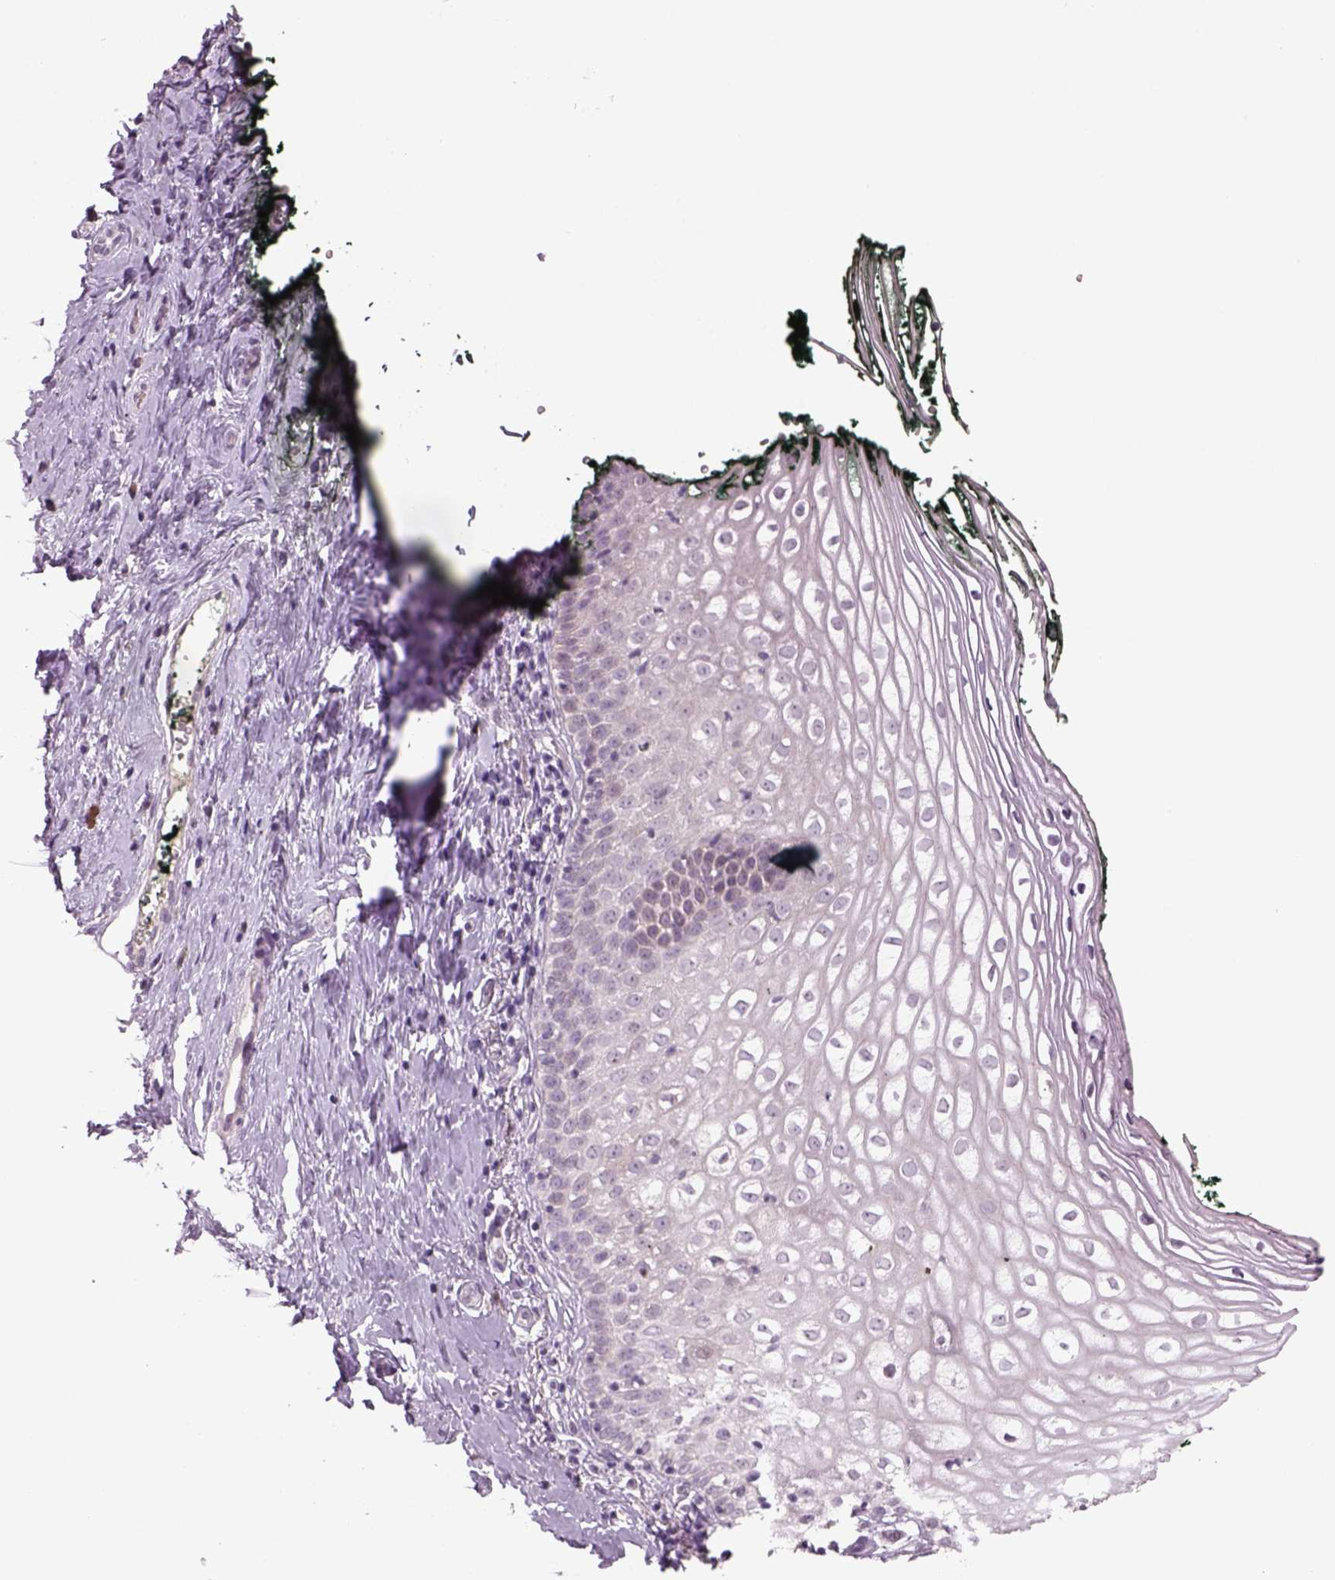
{"staining": {"intensity": "negative", "quantity": "none", "location": "none"}, "tissue": "vagina", "cell_type": "Squamous epithelial cells", "image_type": "normal", "snomed": [{"axis": "morphology", "description": "Normal tissue, NOS"}, {"axis": "topography", "description": "Vagina"}], "caption": "DAB immunohistochemical staining of unremarkable vagina reveals no significant staining in squamous epithelial cells.", "gene": "PENK", "patient": {"sex": "female", "age": 47}}